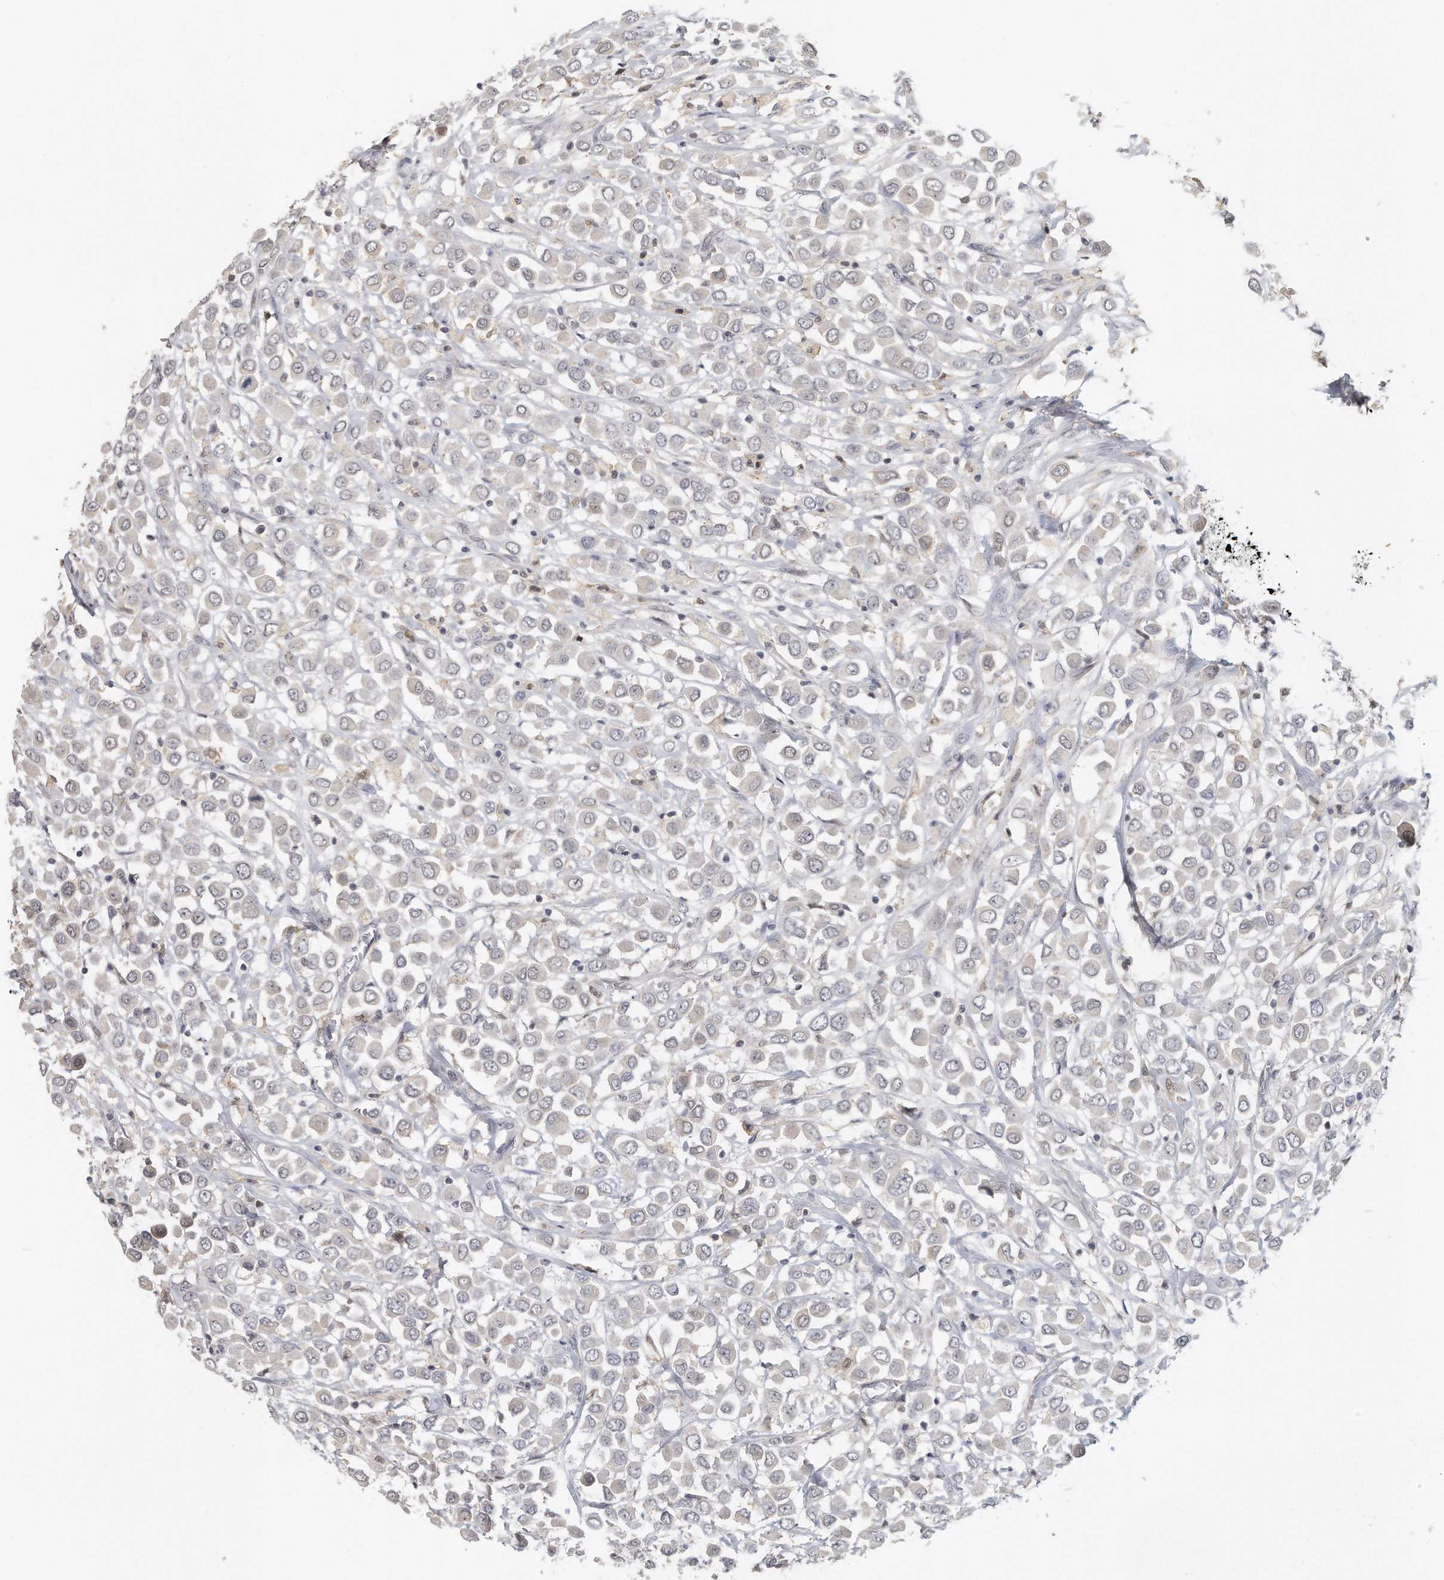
{"staining": {"intensity": "negative", "quantity": "none", "location": "none"}, "tissue": "breast cancer", "cell_type": "Tumor cells", "image_type": "cancer", "snomed": [{"axis": "morphology", "description": "Duct carcinoma"}, {"axis": "topography", "description": "Breast"}], "caption": "This is an immunohistochemistry (IHC) micrograph of human invasive ductal carcinoma (breast). There is no expression in tumor cells.", "gene": "DDX43", "patient": {"sex": "female", "age": 61}}